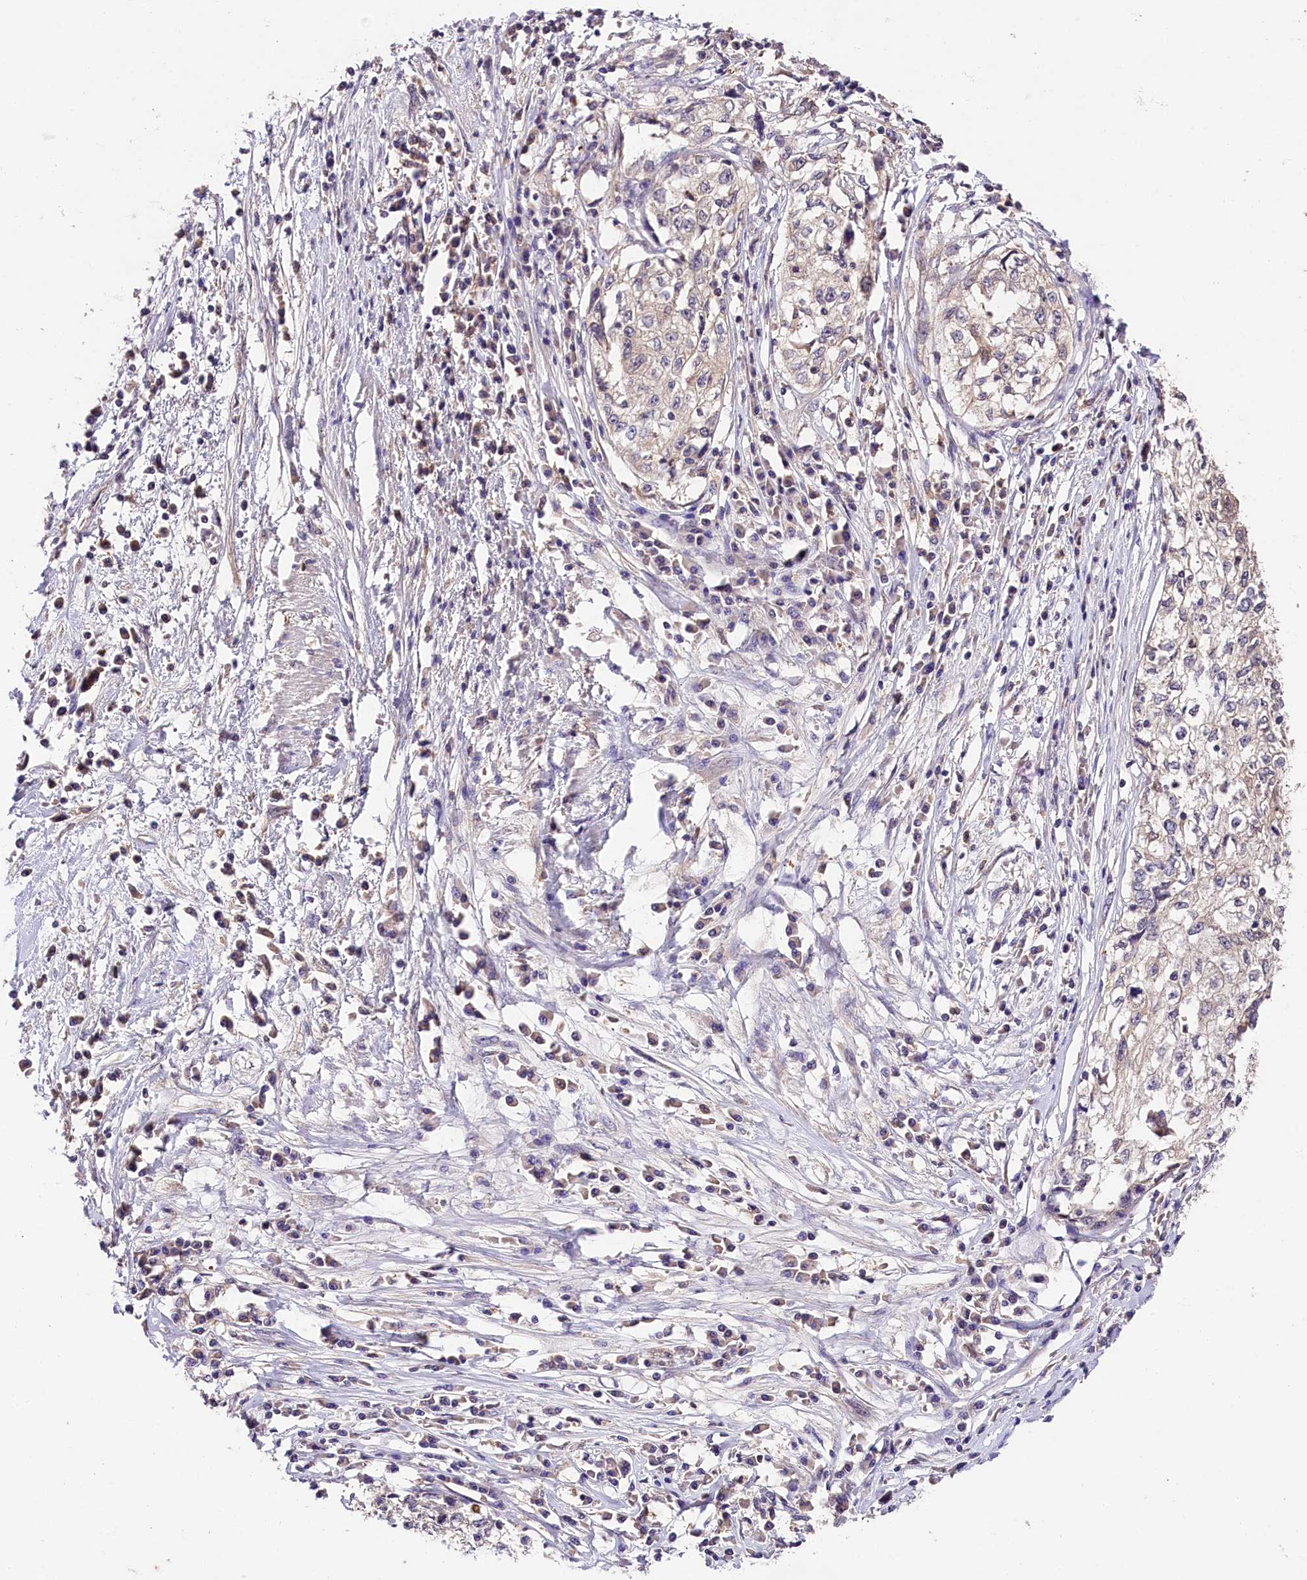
{"staining": {"intensity": "negative", "quantity": "none", "location": "none"}, "tissue": "cervical cancer", "cell_type": "Tumor cells", "image_type": "cancer", "snomed": [{"axis": "morphology", "description": "Squamous cell carcinoma, NOS"}, {"axis": "topography", "description": "Cervix"}], "caption": "Human cervical squamous cell carcinoma stained for a protein using immunohistochemistry (IHC) reveals no positivity in tumor cells.", "gene": "ARMC6", "patient": {"sex": "female", "age": 57}}